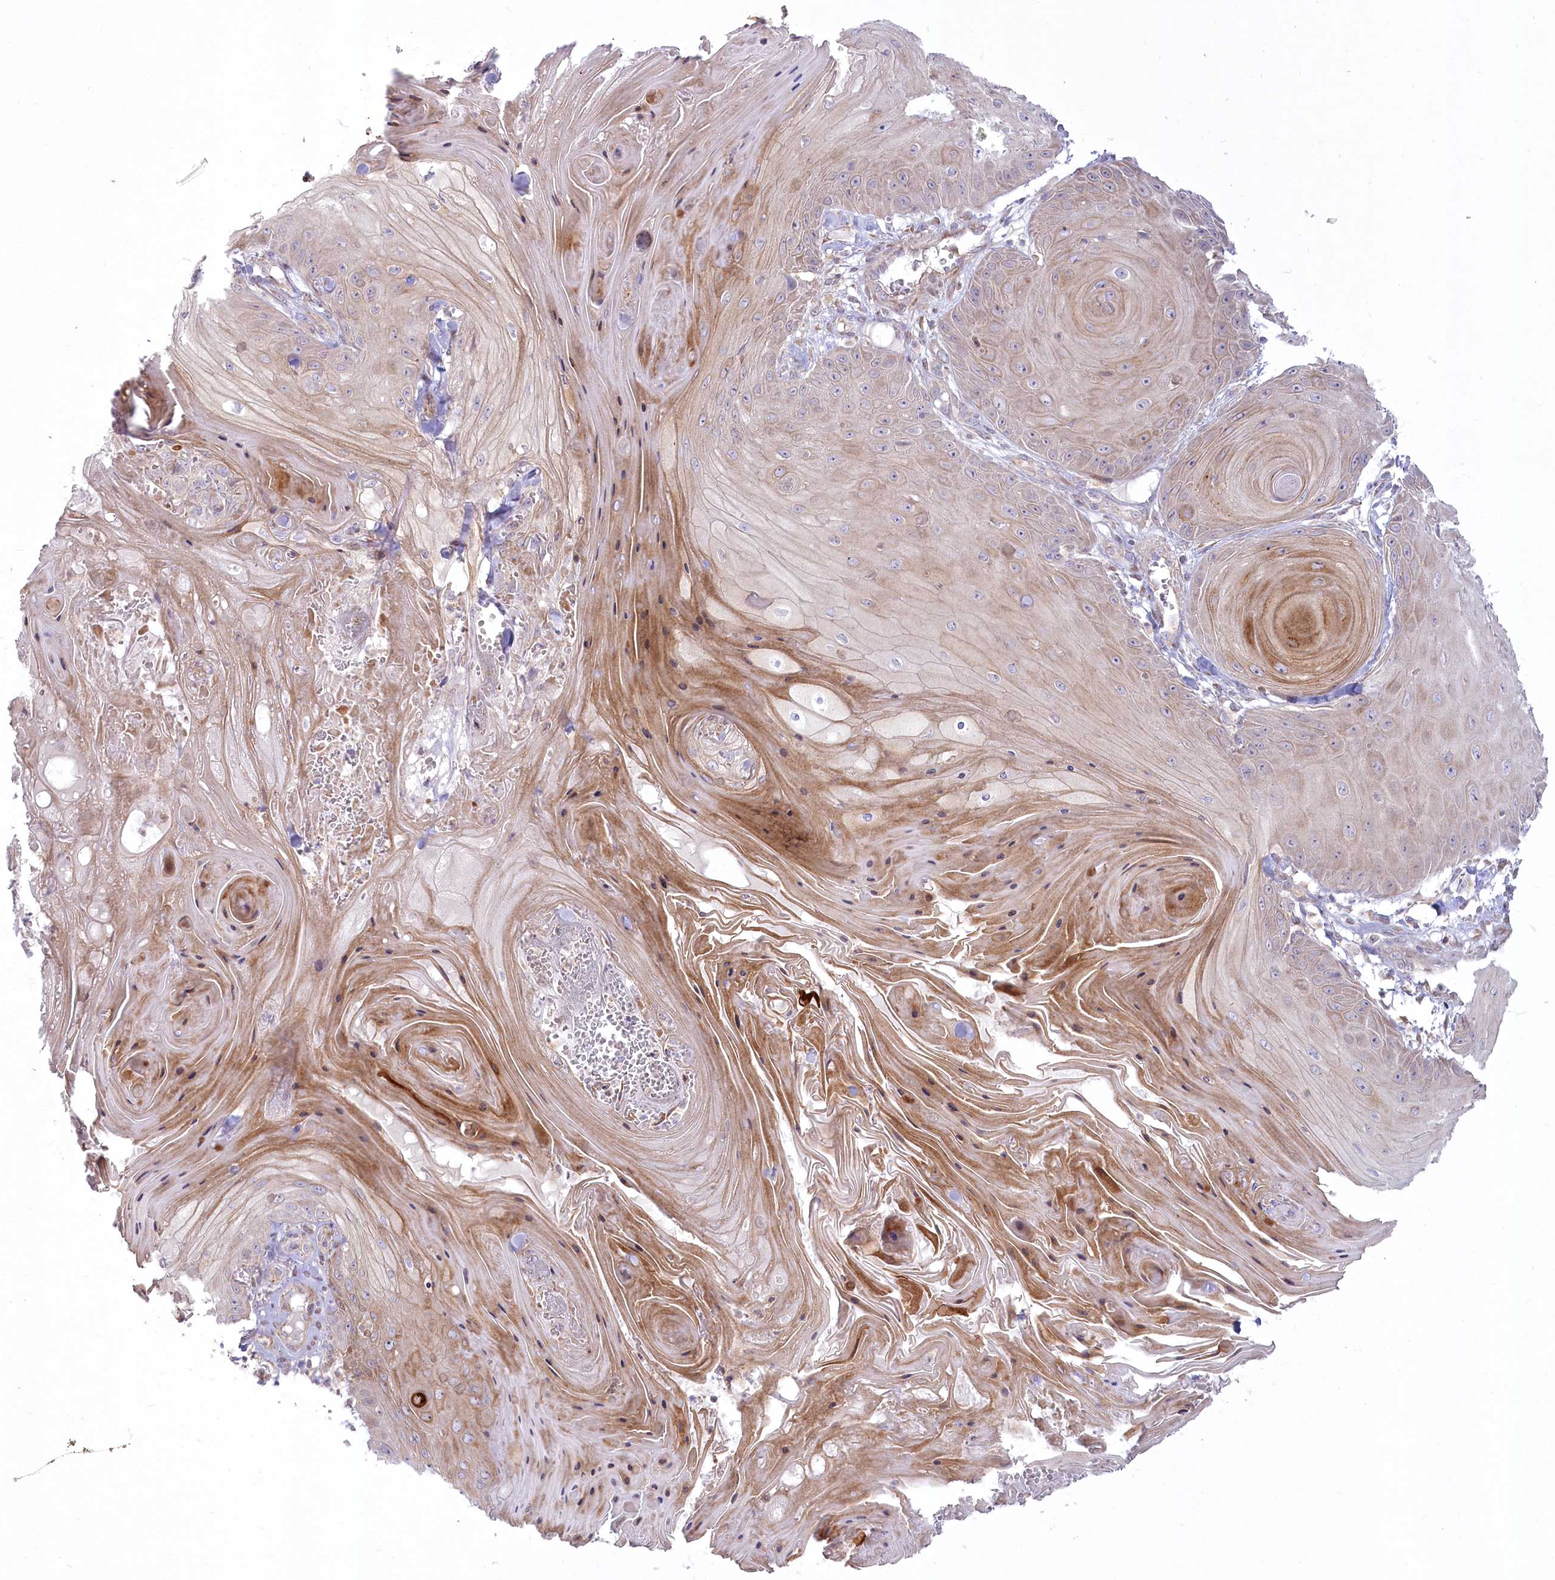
{"staining": {"intensity": "weak", "quantity": "25%-75%", "location": "cytoplasmic/membranous"}, "tissue": "skin cancer", "cell_type": "Tumor cells", "image_type": "cancer", "snomed": [{"axis": "morphology", "description": "Squamous cell carcinoma, NOS"}, {"axis": "topography", "description": "Skin"}], "caption": "Skin cancer (squamous cell carcinoma) stained for a protein (brown) demonstrates weak cytoplasmic/membranous positive positivity in about 25%-75% of tumor cells.", "gene": "MTG1", "patient": {"sex": "male", "age": 74}}